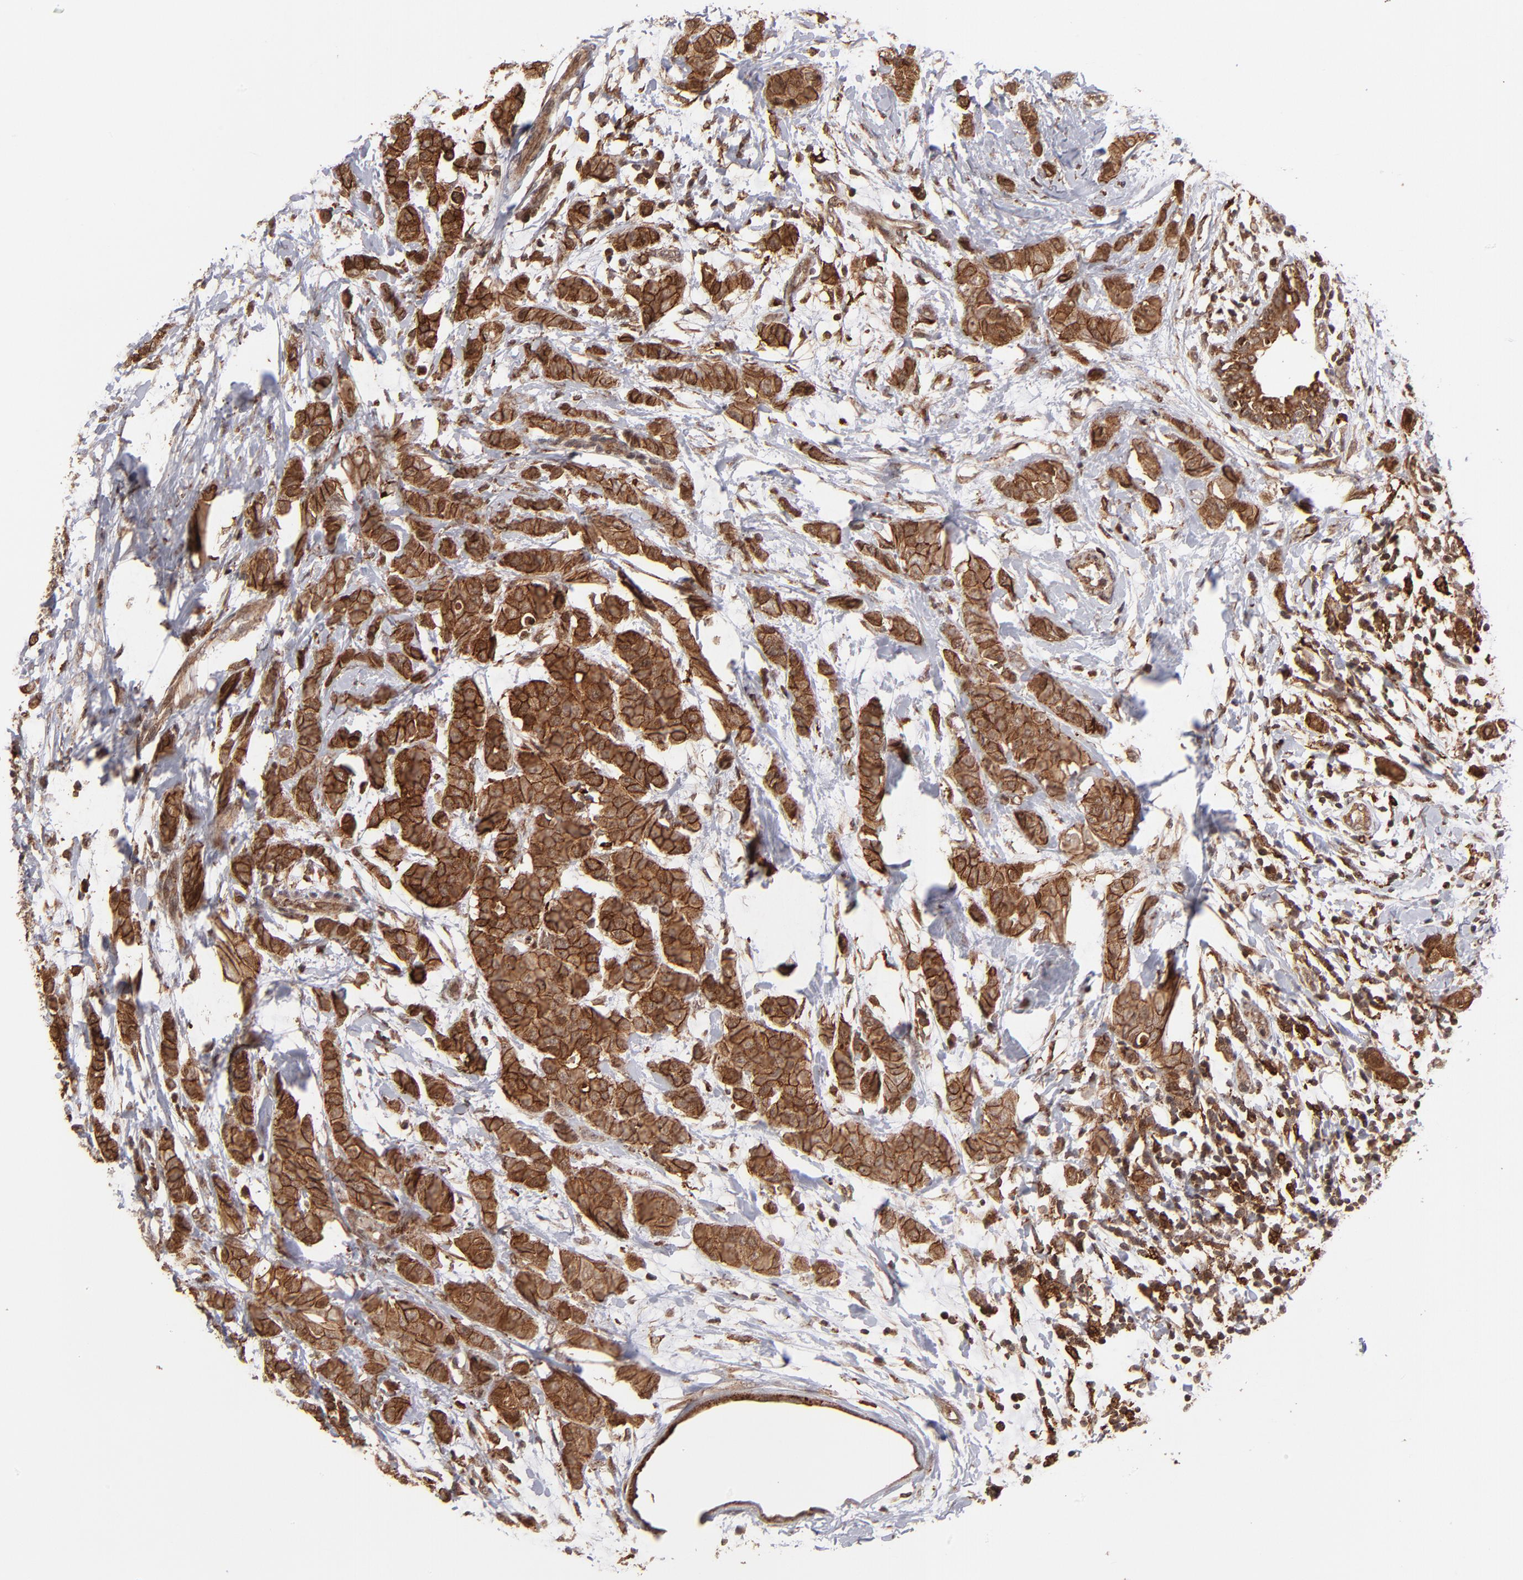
{"staining": {"intensity": "strong", "quantity": ">75%", "location": "cytoplasmic/membranous,nuclear"}, "tissue": "breast cancer", "cell_type": "Tumor cells", "image_type": "cancer", "snomed": [{"axis": "morphology", "description": "Duct carcinoma"}, {"axis": "topography", "description": "Breast"}], "caption": "The histopathology image demonstrates staining of infiltrating ductal carcinoma (breast), revealing strong cytoplasmic/membranous and nuclear protein expression (brown color) within tumor cells.", "gene": "RGS6", "patient": {"sex": "female", "age": 40}}